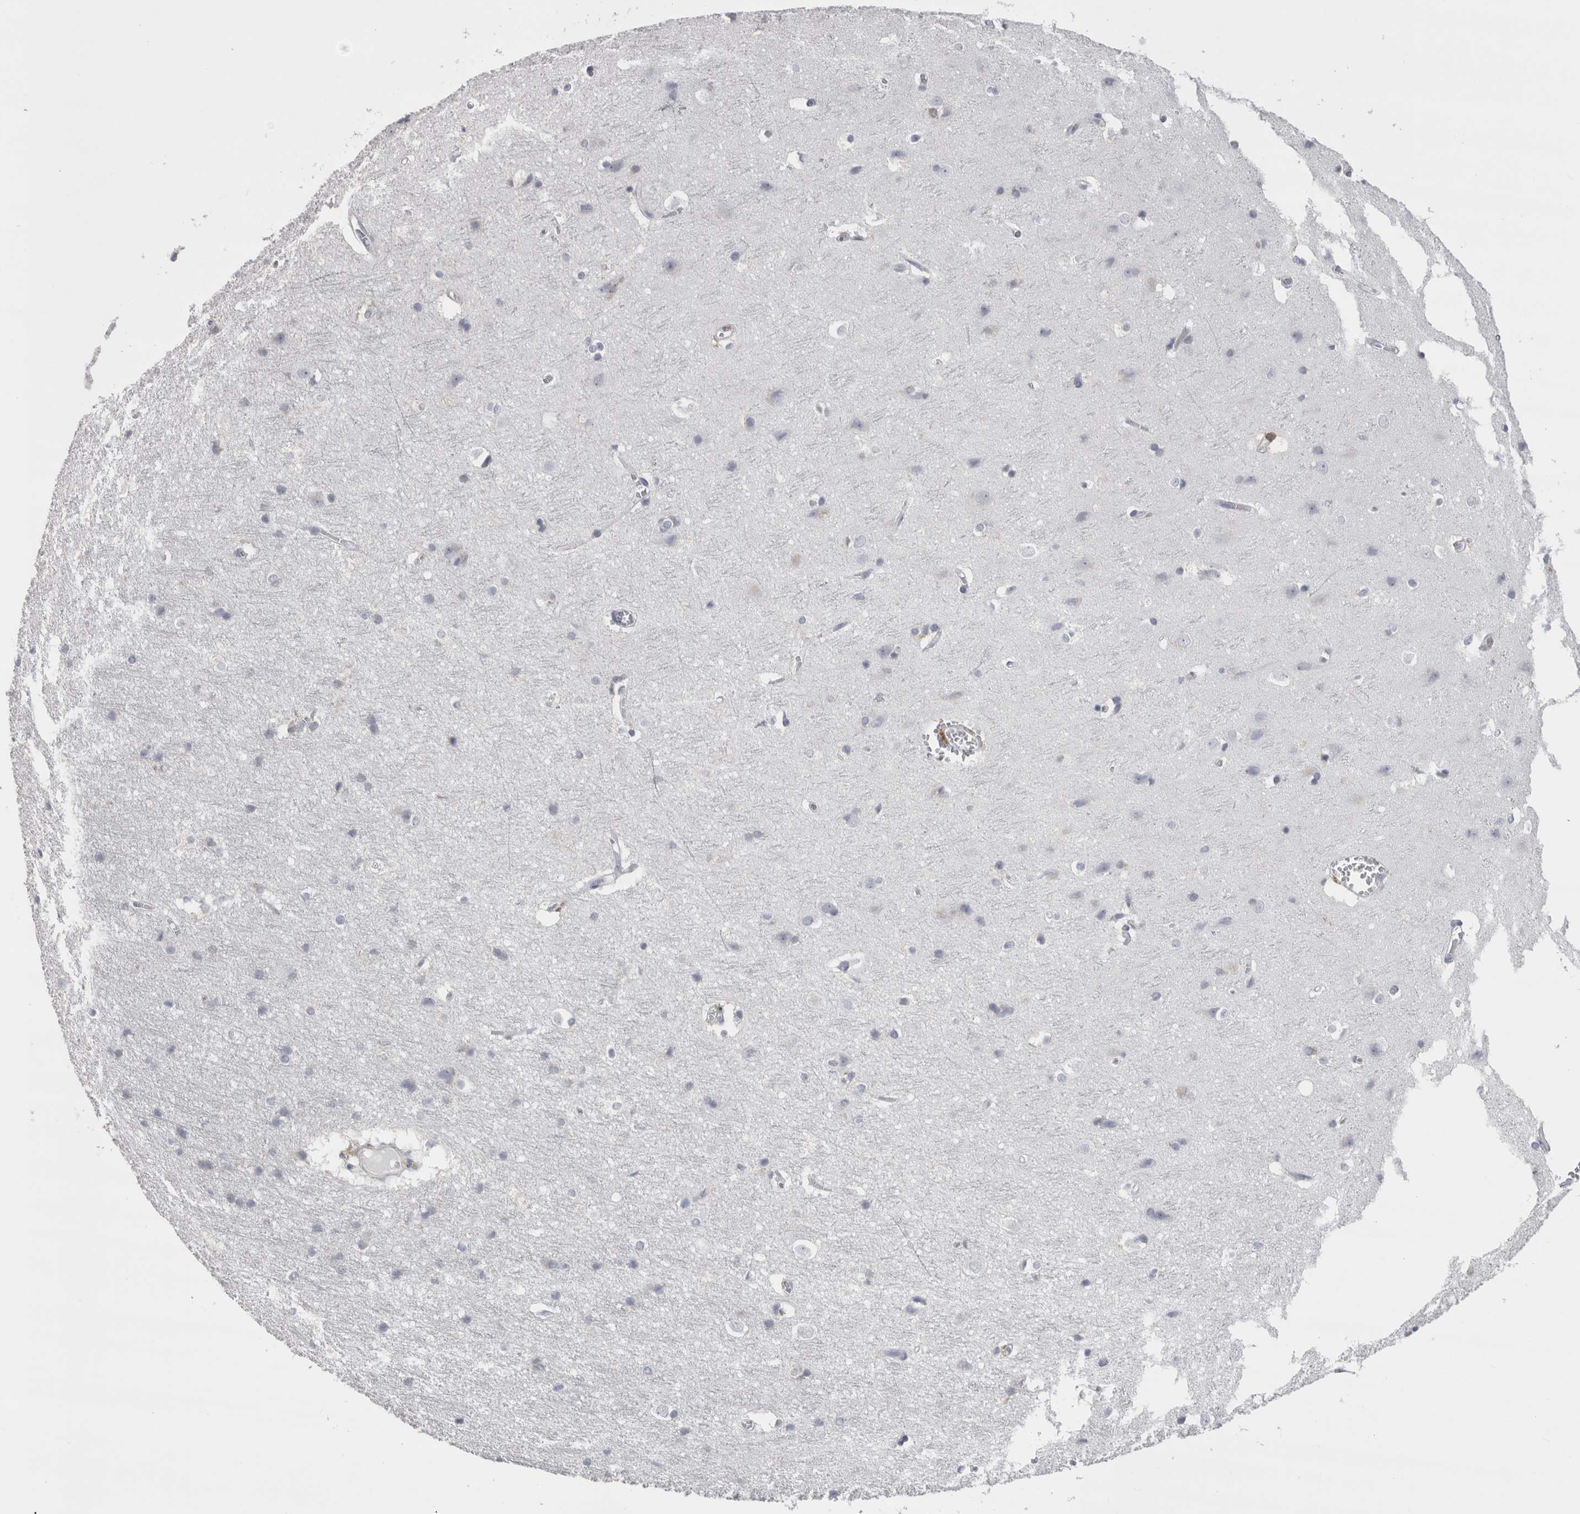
{"staining": {"intensity": "negative", "quantity": "none", "location": "none"}, "tissue": "cerebral cortex", "cell_type": "Endothelial cells", "image_type": "normal", "snomed": [{"axis": "morphology", "description": "Normal tissue, NOS"}, {"axis": "topography", "description": "Cerebral cortex"}], "caption": "This is an IHC micrograph of benign human cerebral cortex. There is no staining in endothelial cells.", "gene": "DHRS4", "patient": {"sex": "male", "age": 54}}